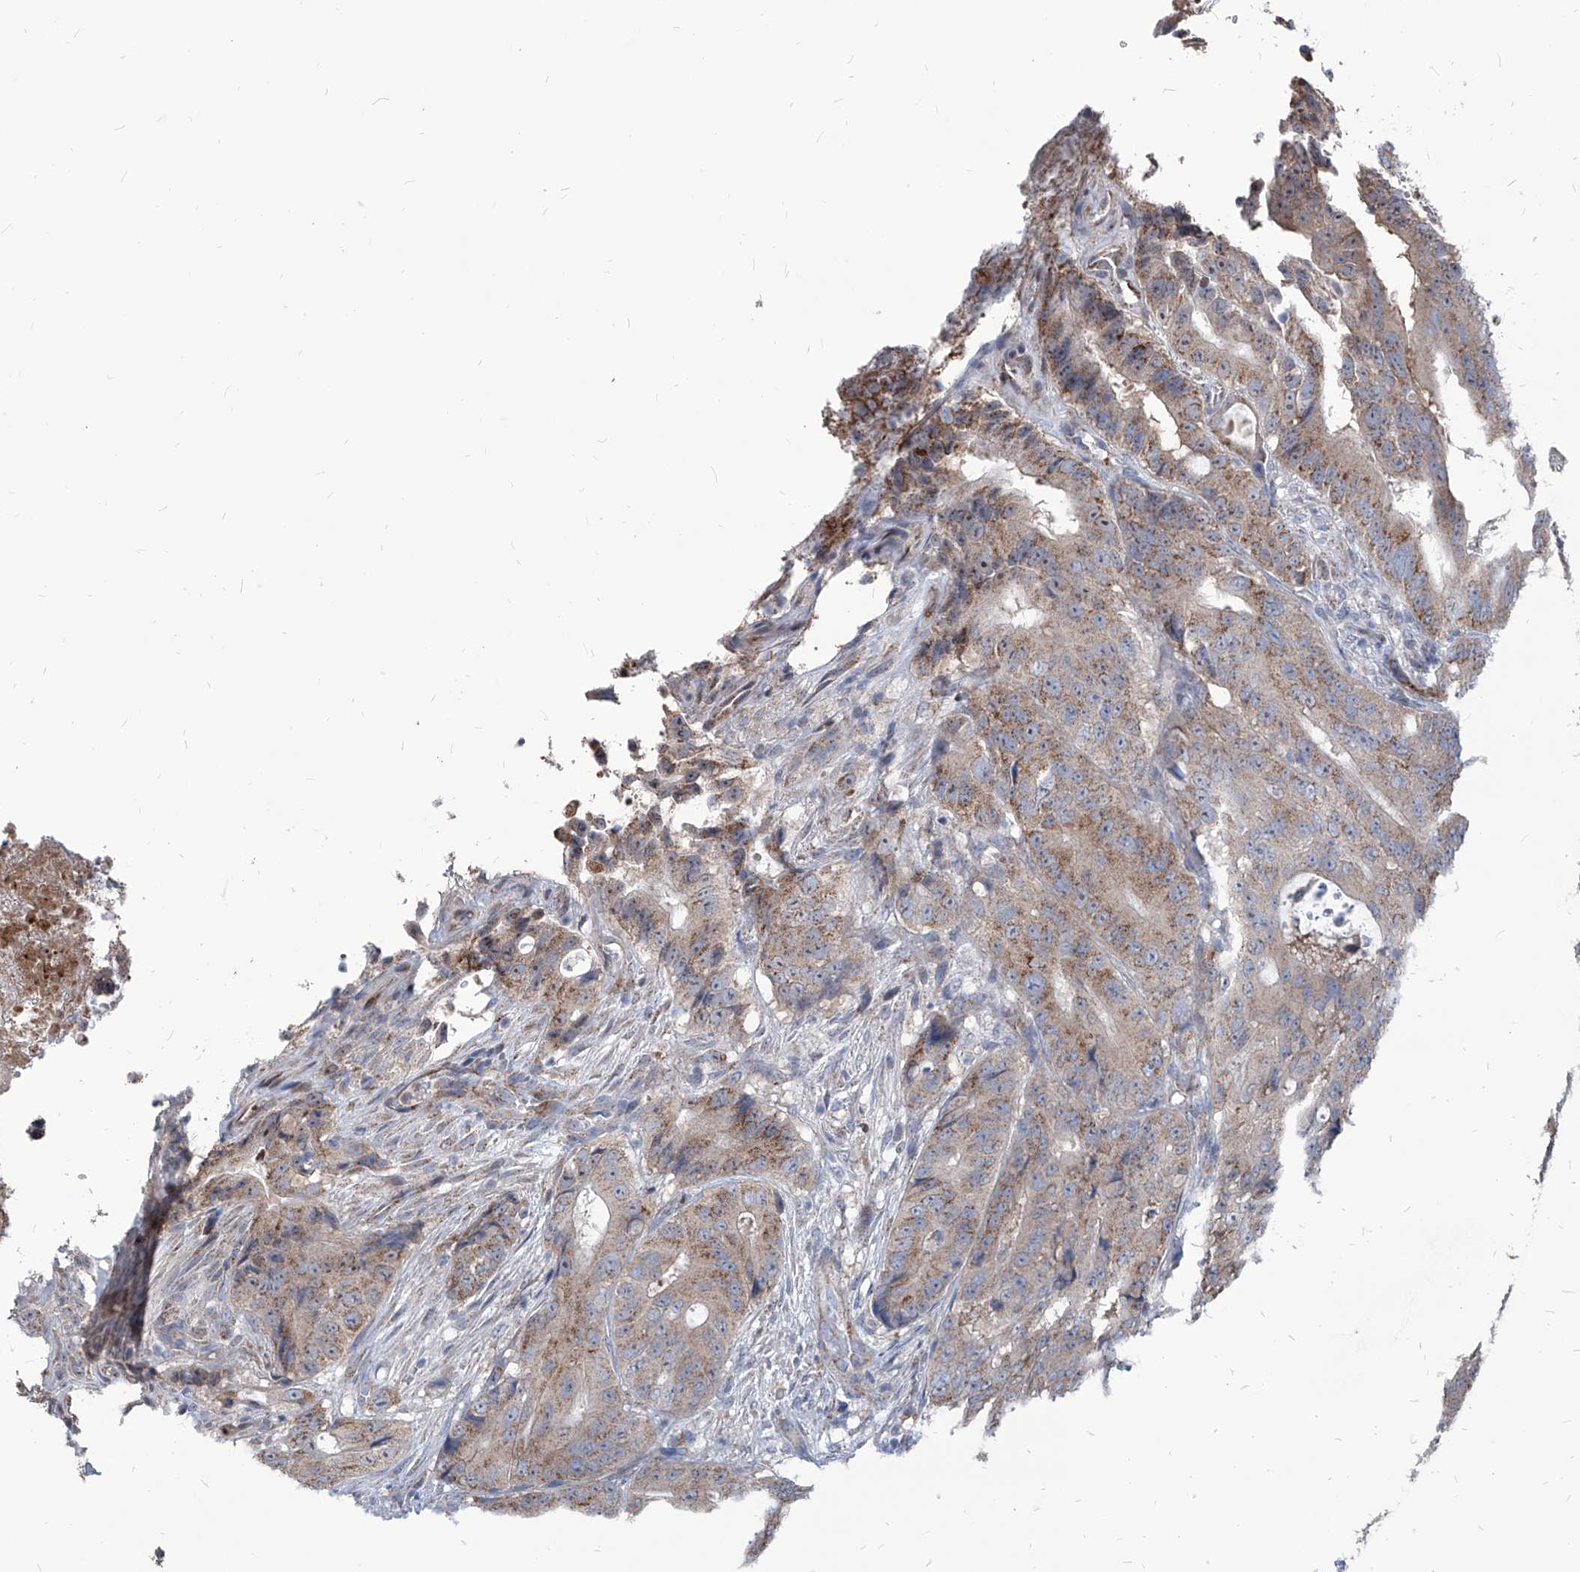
{"staining": {"intensity": "moderate", "quantity": ">75%", "location": "cytoplasmic/membranous"}, "tissue": "colorectal cancer", "cell_type": "Tumor cells", "image_type": "cancer", "snomed": [{"axis": "morphology", "description": "Adenocarcinoma, NOS"}, {"axis": "topography", "description": "Colon"}], "caption": "The image shows staining of adenocarcinoma (colorectal), revealing moderate cytoplasmic/membranous protein positivity (brown color) within tumor cells. The staining was performed using DAB to visualize the protein expression in brown, while the nuclei were stained in blue with hematoxylin (Magnification: 20x).", "gene": "AGPS", "patient": {"sex": "male", "age": 83}}